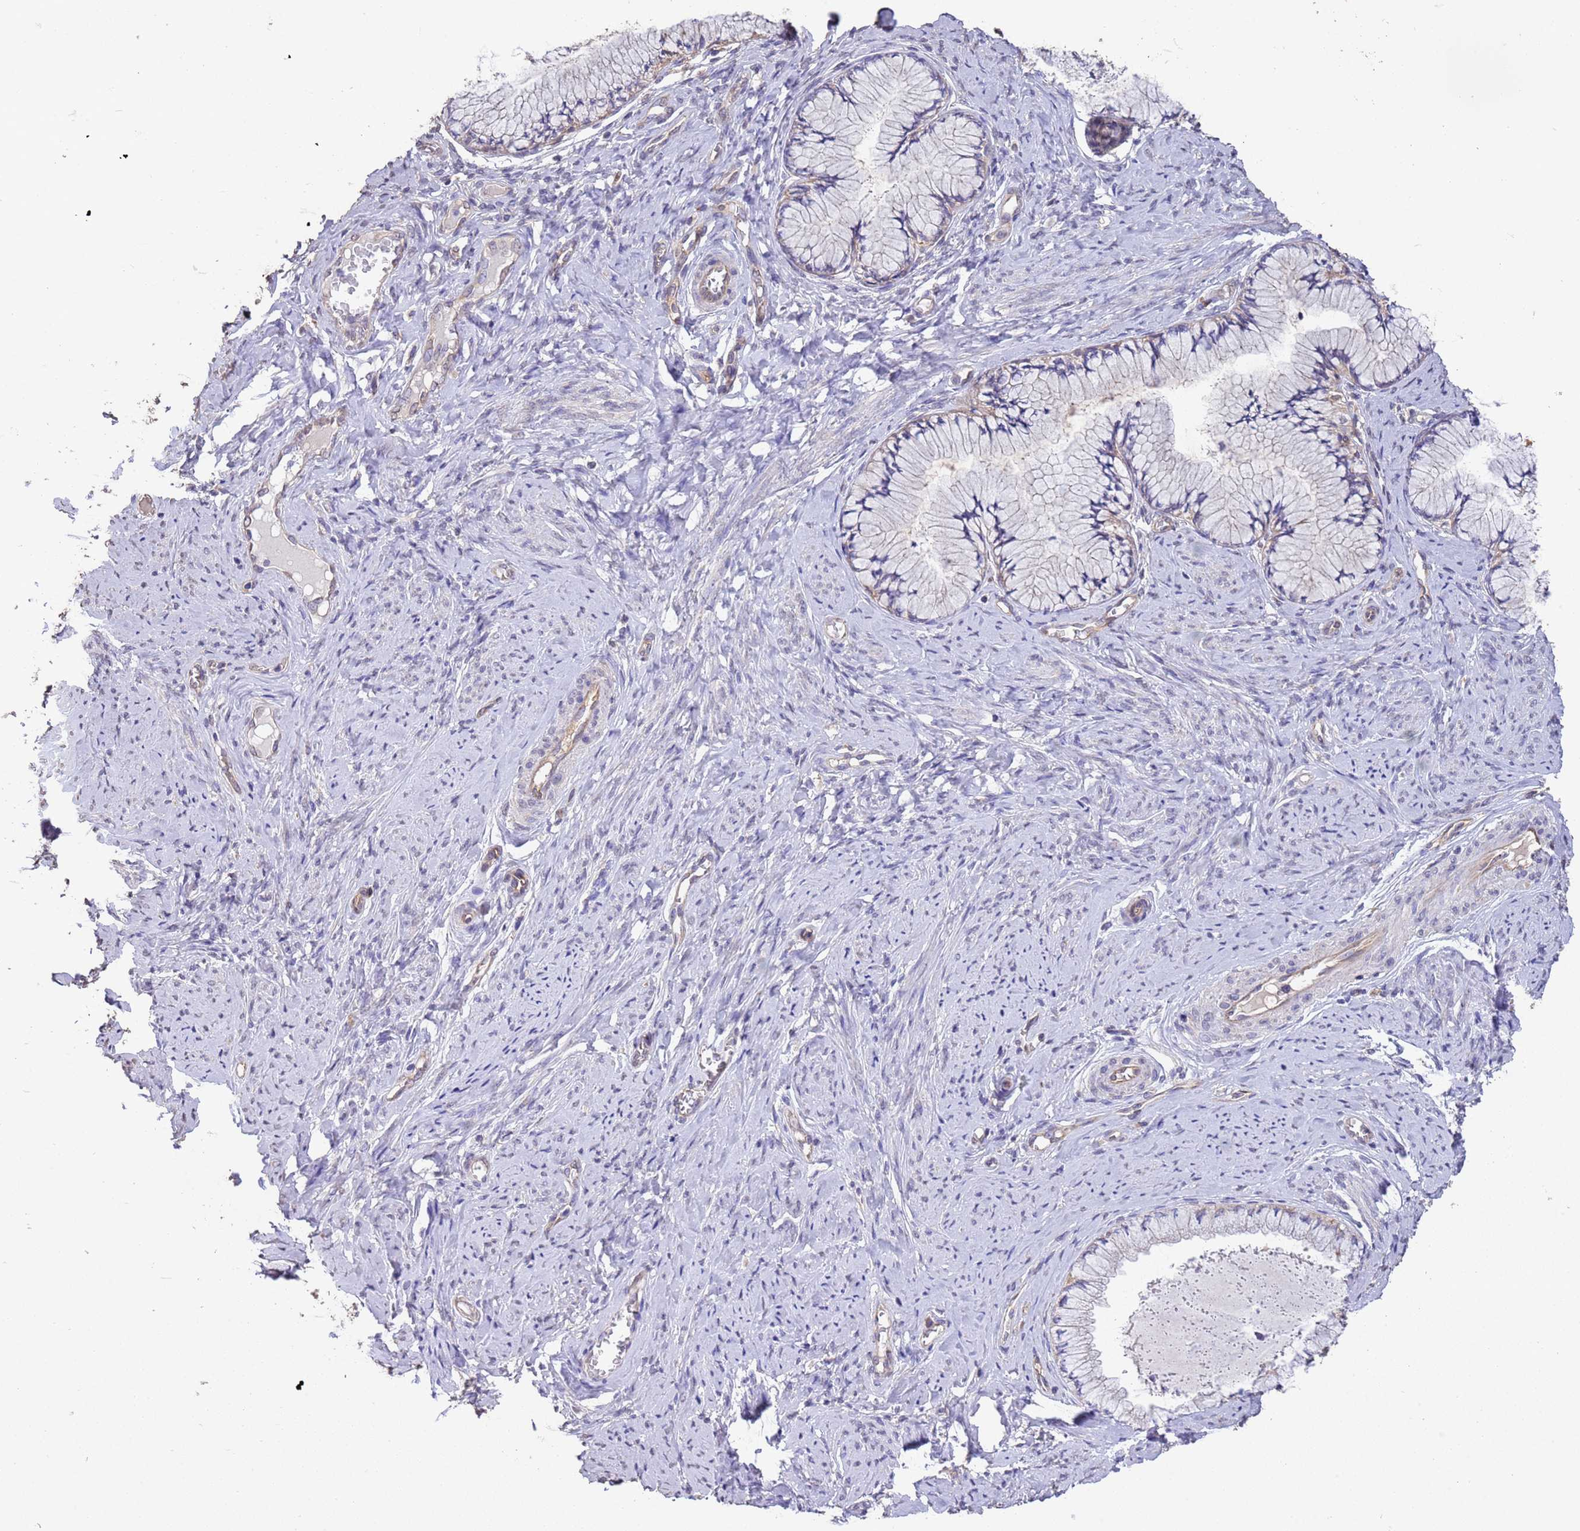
{"staining": {"intensity": "negative", "quantity": "none", "location": "none"}, "tissue": "cervix", "cell_type": "Glandular cells", "image_type": "normal", "snomed": [{"axis": "morphology", "description": "Normal tissue, NOS"}, {"axis": "topography", "description": "Cervix"}], "caption": "An immunohistochemistry (IHC) histopathology image of normal cervix is shown. There is no staining in glandular cells of cervix.", "gene": "NPHP1", "patient": {"sex": "female", "age": 42}}